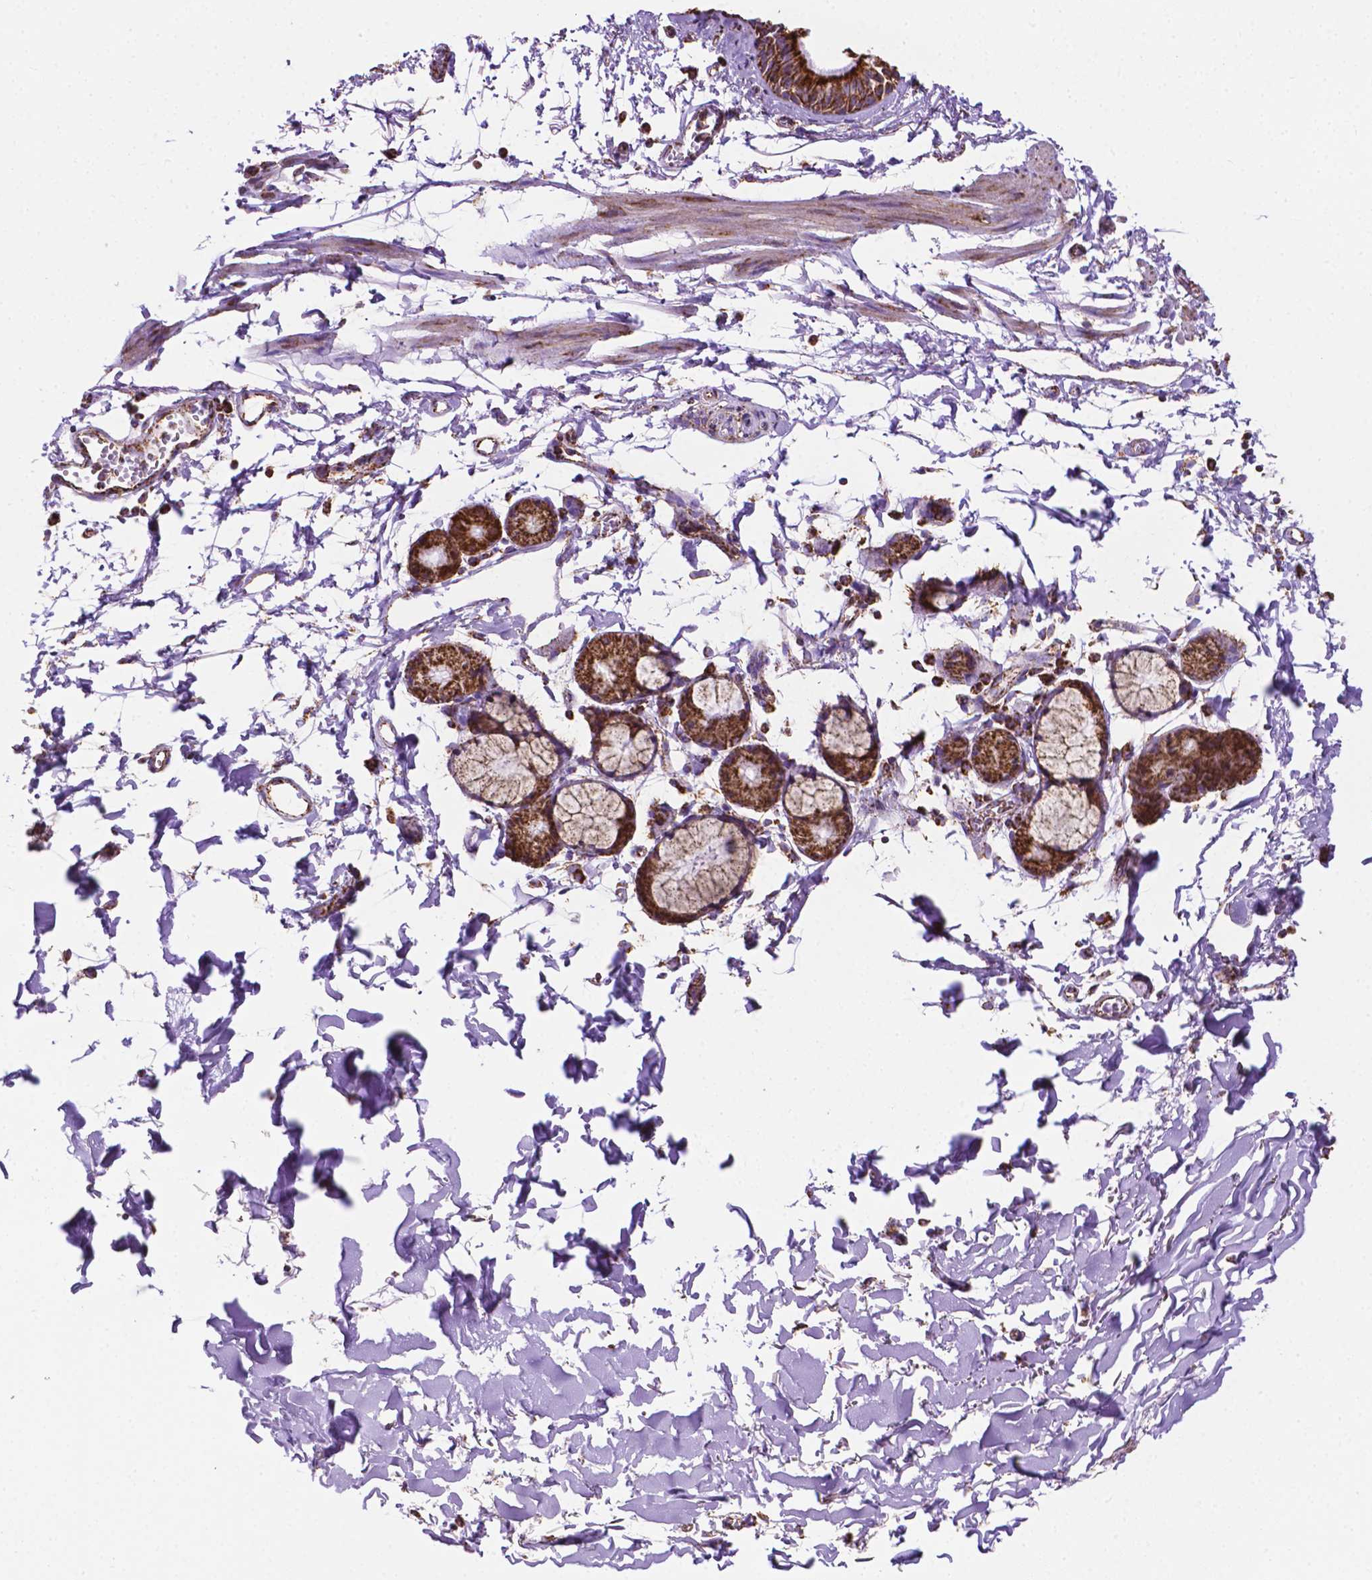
{"staining": {"intensity": "strong", "quantity": ">75%", "location": "cytoplasmic/membranous"}, "tissue": "bronchus", "cell_type": "Respiratory epithelial cells", "image_type": "normal", "snomed": [{"axis": "morphology", "description": "Normal tissue, NOS"}, {"axis": "topography", "description": "Cartilage tissue"}, {"axis": "topography", "description": "Bronchus"}], "caption": "High-power microscopy captured an immunohistochemistry (IHC) image of unremarkable bronchus, revealing strong cytoplasmic/membranous expression in about >75% of respiratory epithelial cells. The staining is performed using DAB brown chromogen to label protein expression. The nuclei are counter-stained blue using hematoxylin.", "gene": "RMDN3", "patient": {"sex": "female", "age": 59}}